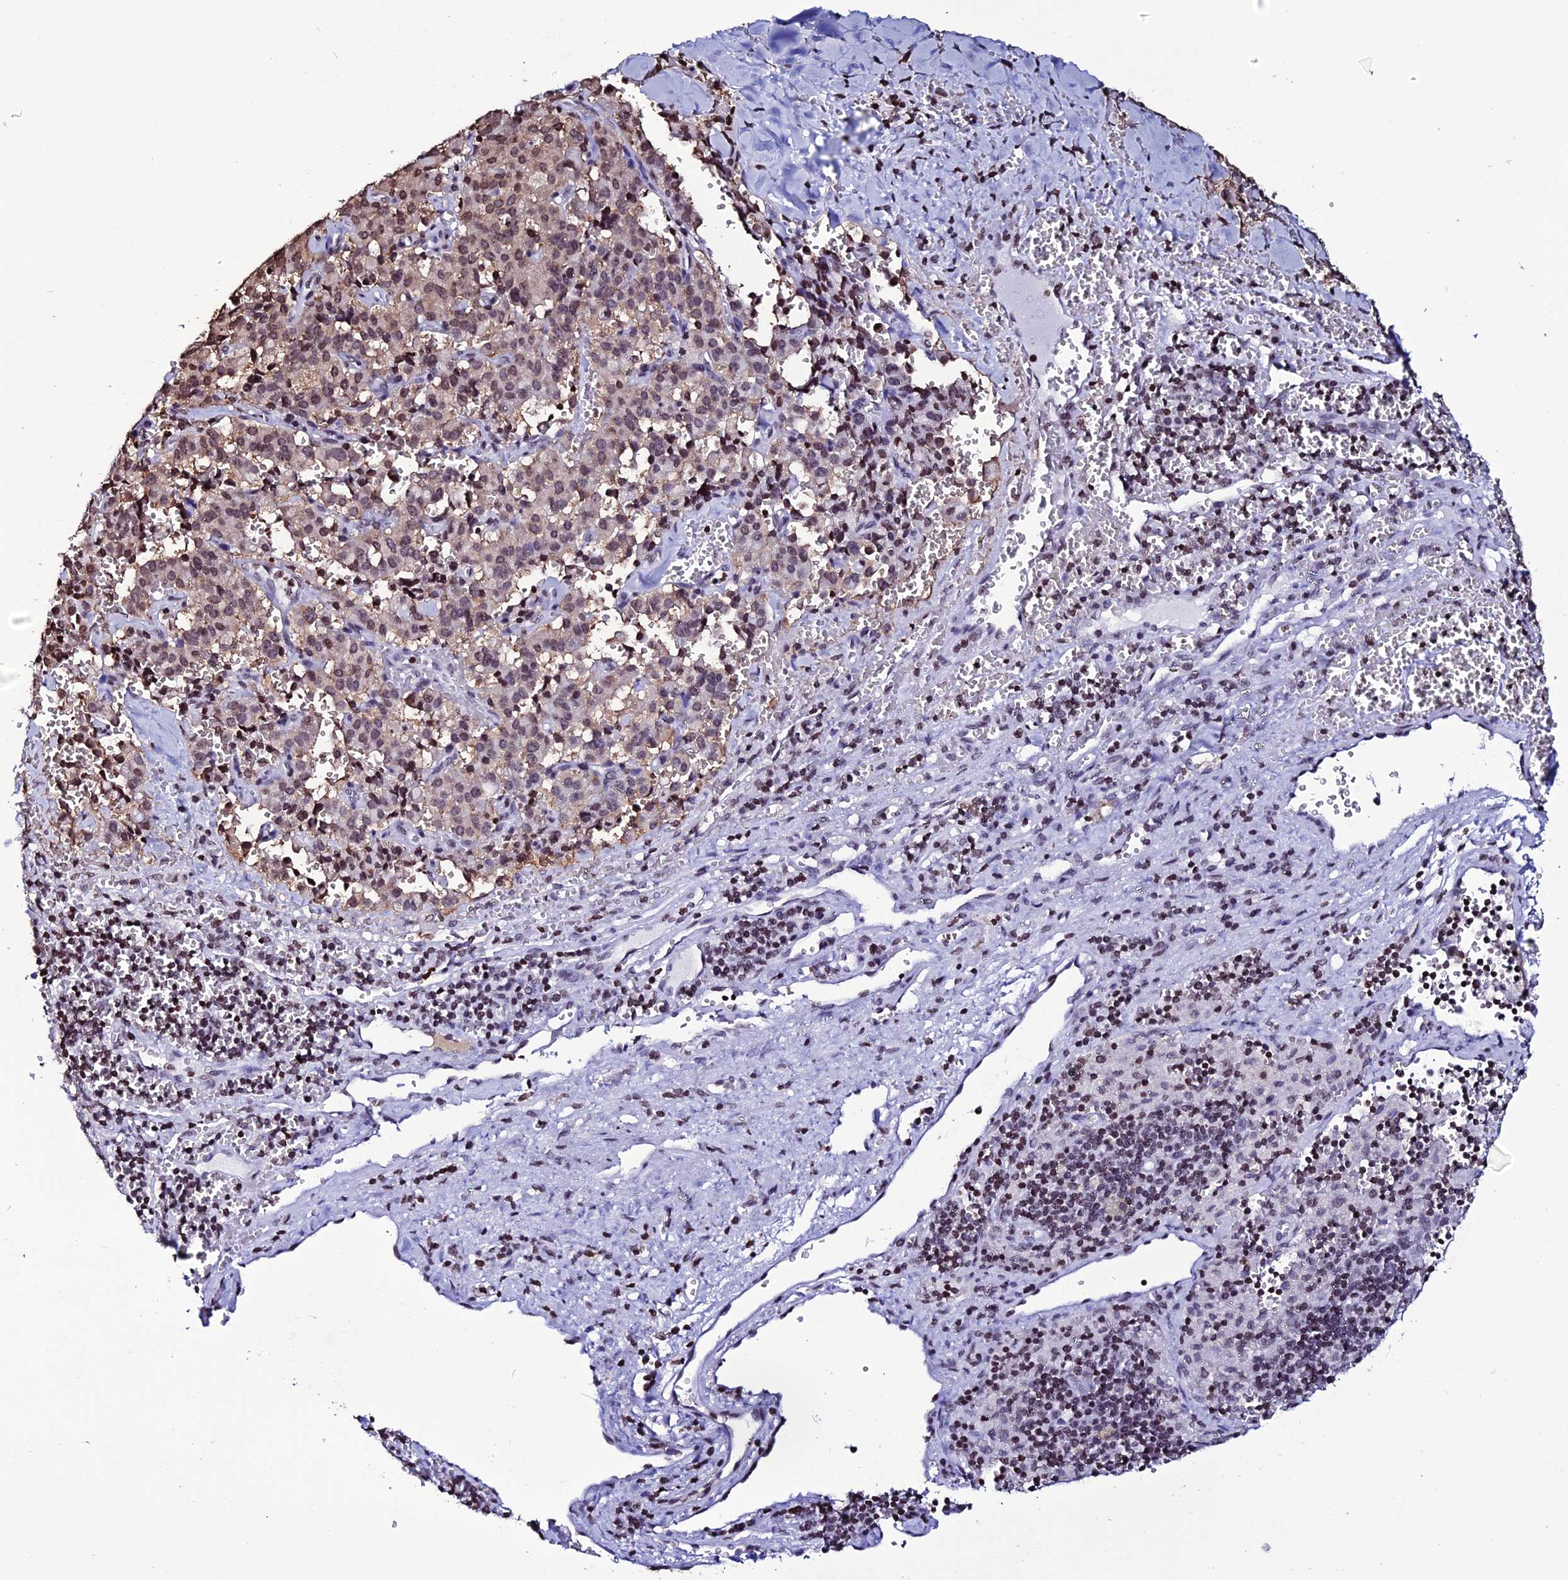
{"staining": {"intensity": "moderate", "quantity": "25%-75%", "location": "nuclear"}, "tissue": "pancreatic cancer", "cell_type": "Tumor cells", "image_type": "cancer", "snomed": [{"axis": "morphology", "description": "Adenocarcinoma, NOS"}, {"axis": "topography", "description": "Pancreas"}], "caption": "A photomicrograph of pancreatic cancer (adenocarcinoma) stained for a protein exhibits moderate nuclear brown staining in tumor cells. The staining was performed using DAB to visualize the protein expression in brown, while the nuclei were stained in blue with hematoxylin (Magnification: 20x).", "gene": "MACROH2A2", "patient": {"sex": "male", "age": 65}}